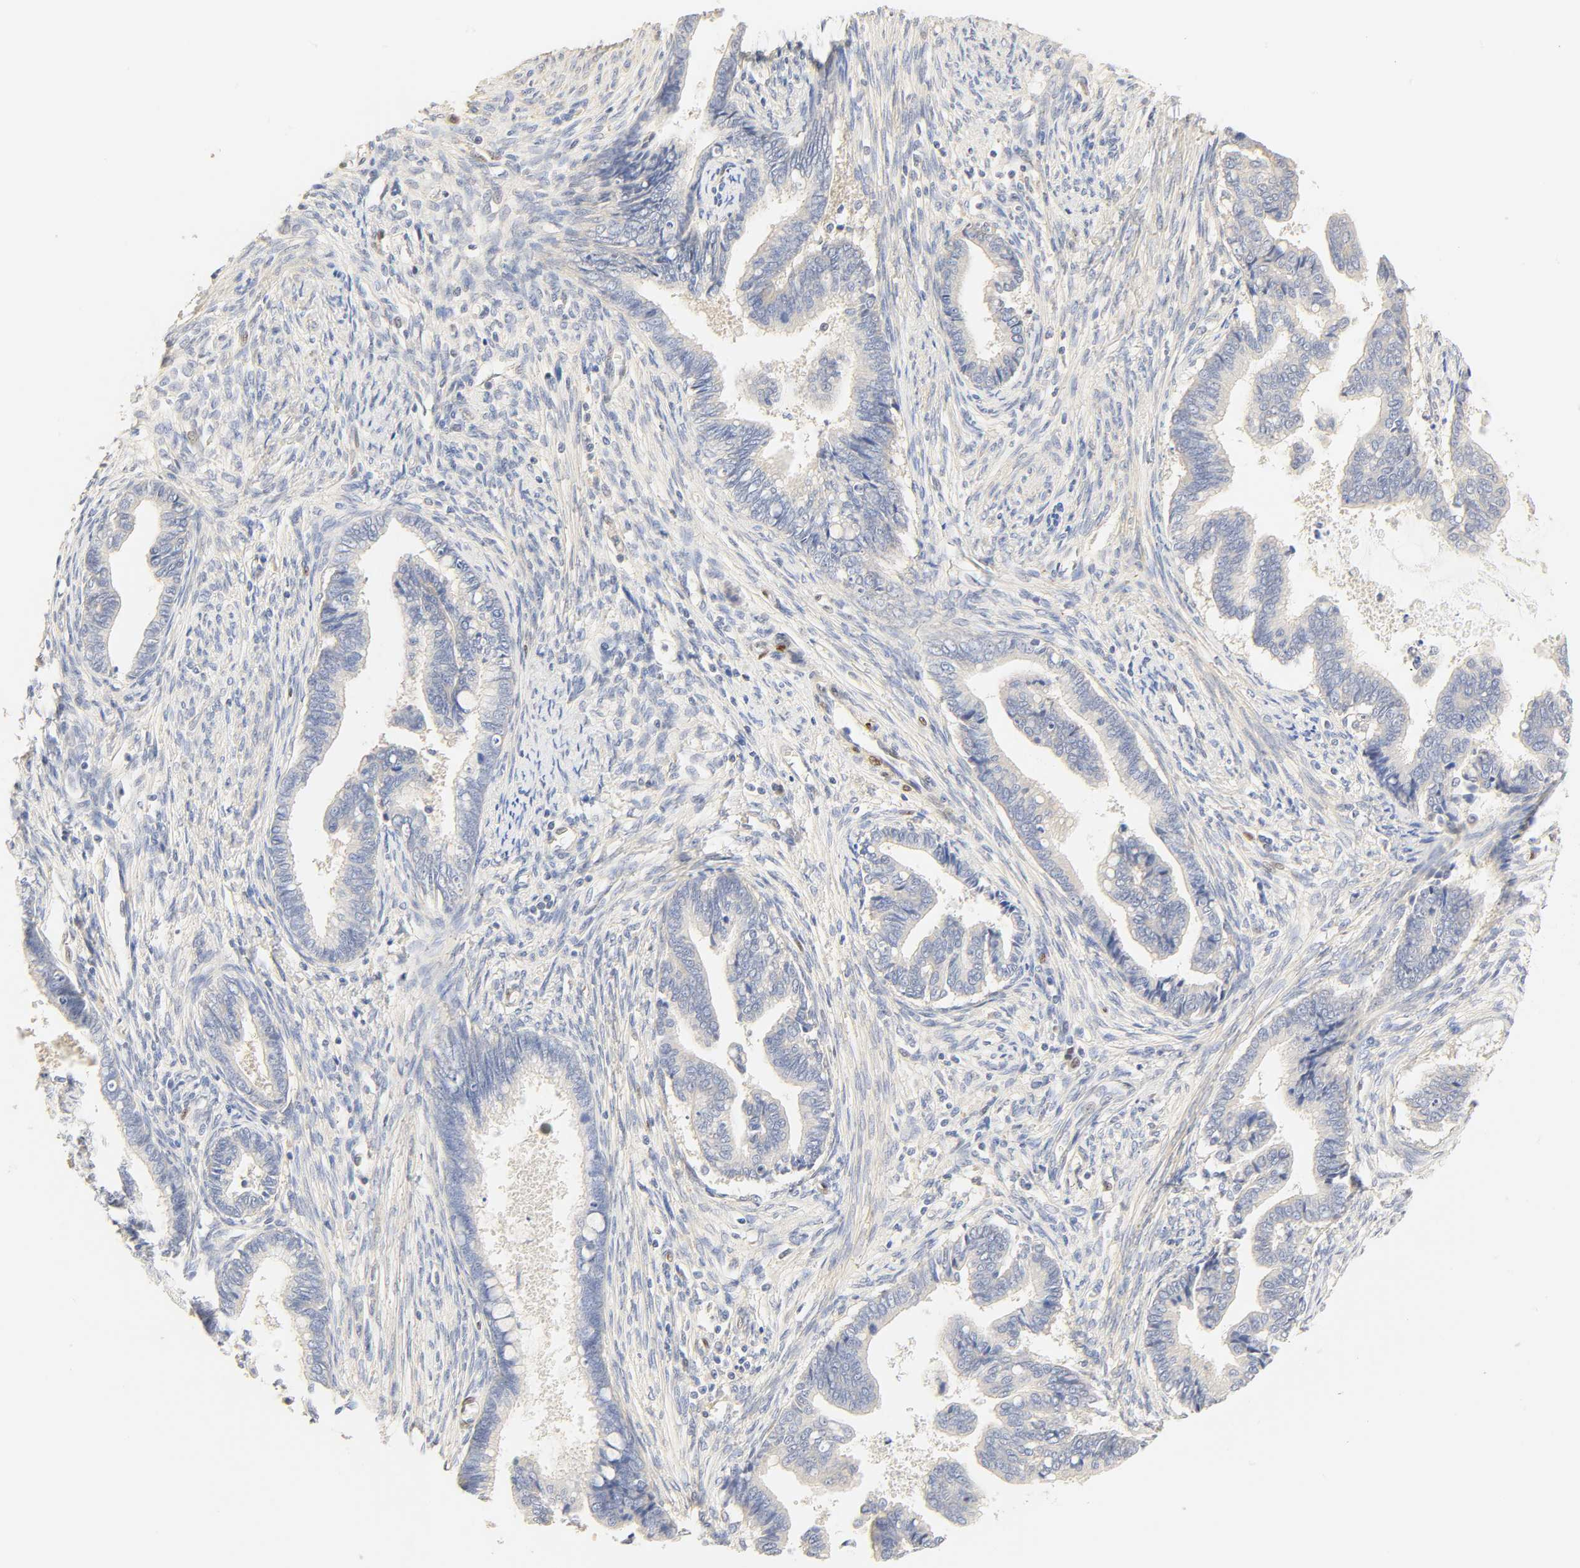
{"staining": {"intensity": "negative", "quantity": "none", "location": "none"}, "tissue": "cervical cancer", "cell_type": "Tumor cells", "image_type": "cancer", "snomed": [{"axis": "morphology", "description": "Adenocarcinoma, NOS"}, {"axis": "topography", "description": "Cervix"}], "caption": "The photomicrograph reveals no significant positivity in tumor cells of adenocarcinoma (cervical). The staining was performed using DAB to visualize the protein expression in brown, while the nuclei were stained in blue with hematoxylin (Magnification: 20x).", "gene": "BORCS8-MEF2B", "patient": {"sex": "female", "age": 44}}